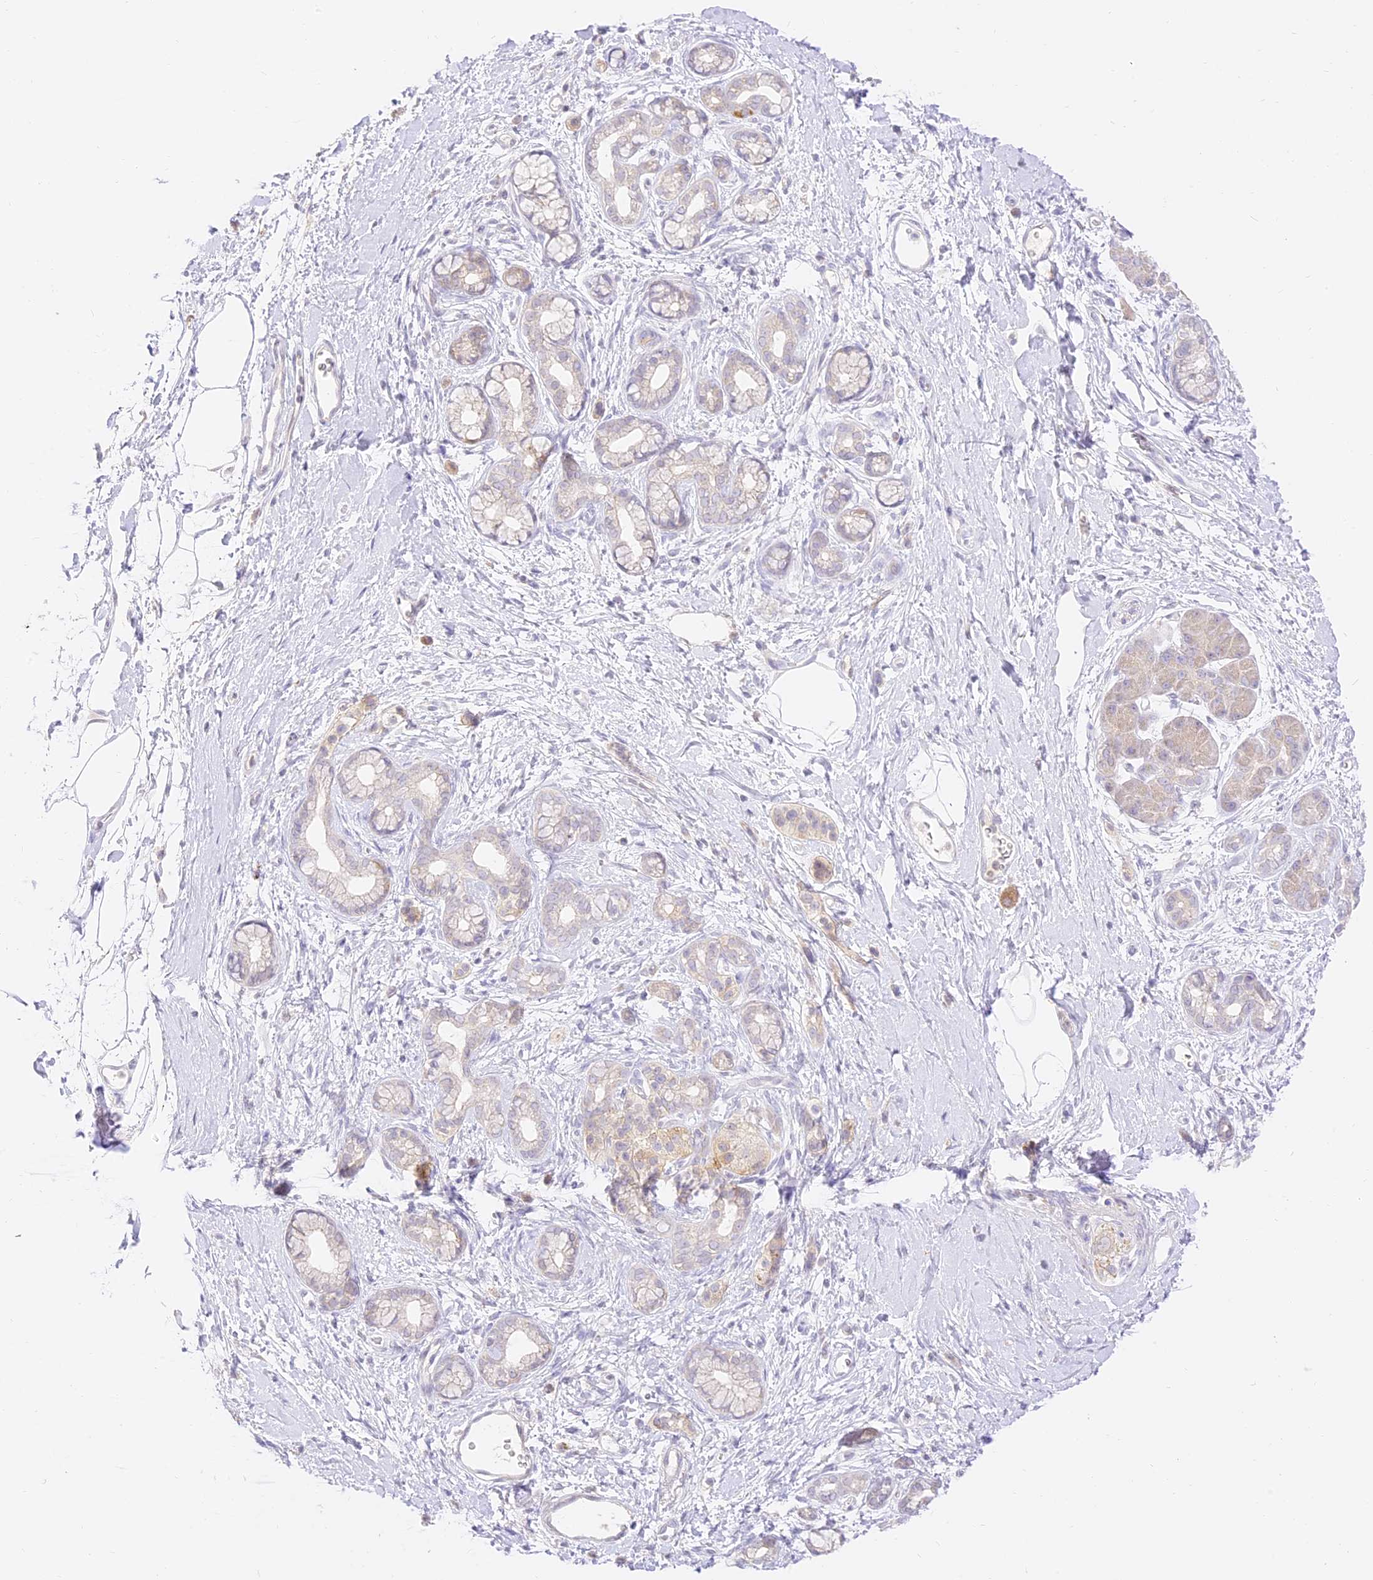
{"staining": {"intensity": "negative", "quantity": "none", "location": "none"}, "tissue": "pancreatic cancer", "cell_type": "Tumor cells", "image_type": "cancer", "snomed": [{"axis": "morphology", "description": "Adenocarcinoma, NOS"}, {"axis": "topography", "description": "Pancreas"}], "caption": "The image demonstrates no staining of tumor cells in adenocarcinoma (pancreatic). (DAB immunohistochemistry (IHC) with hematoxylin counter stain).", "gene": "LRRC15", "patient": {"sex": "male", "age": 58}}